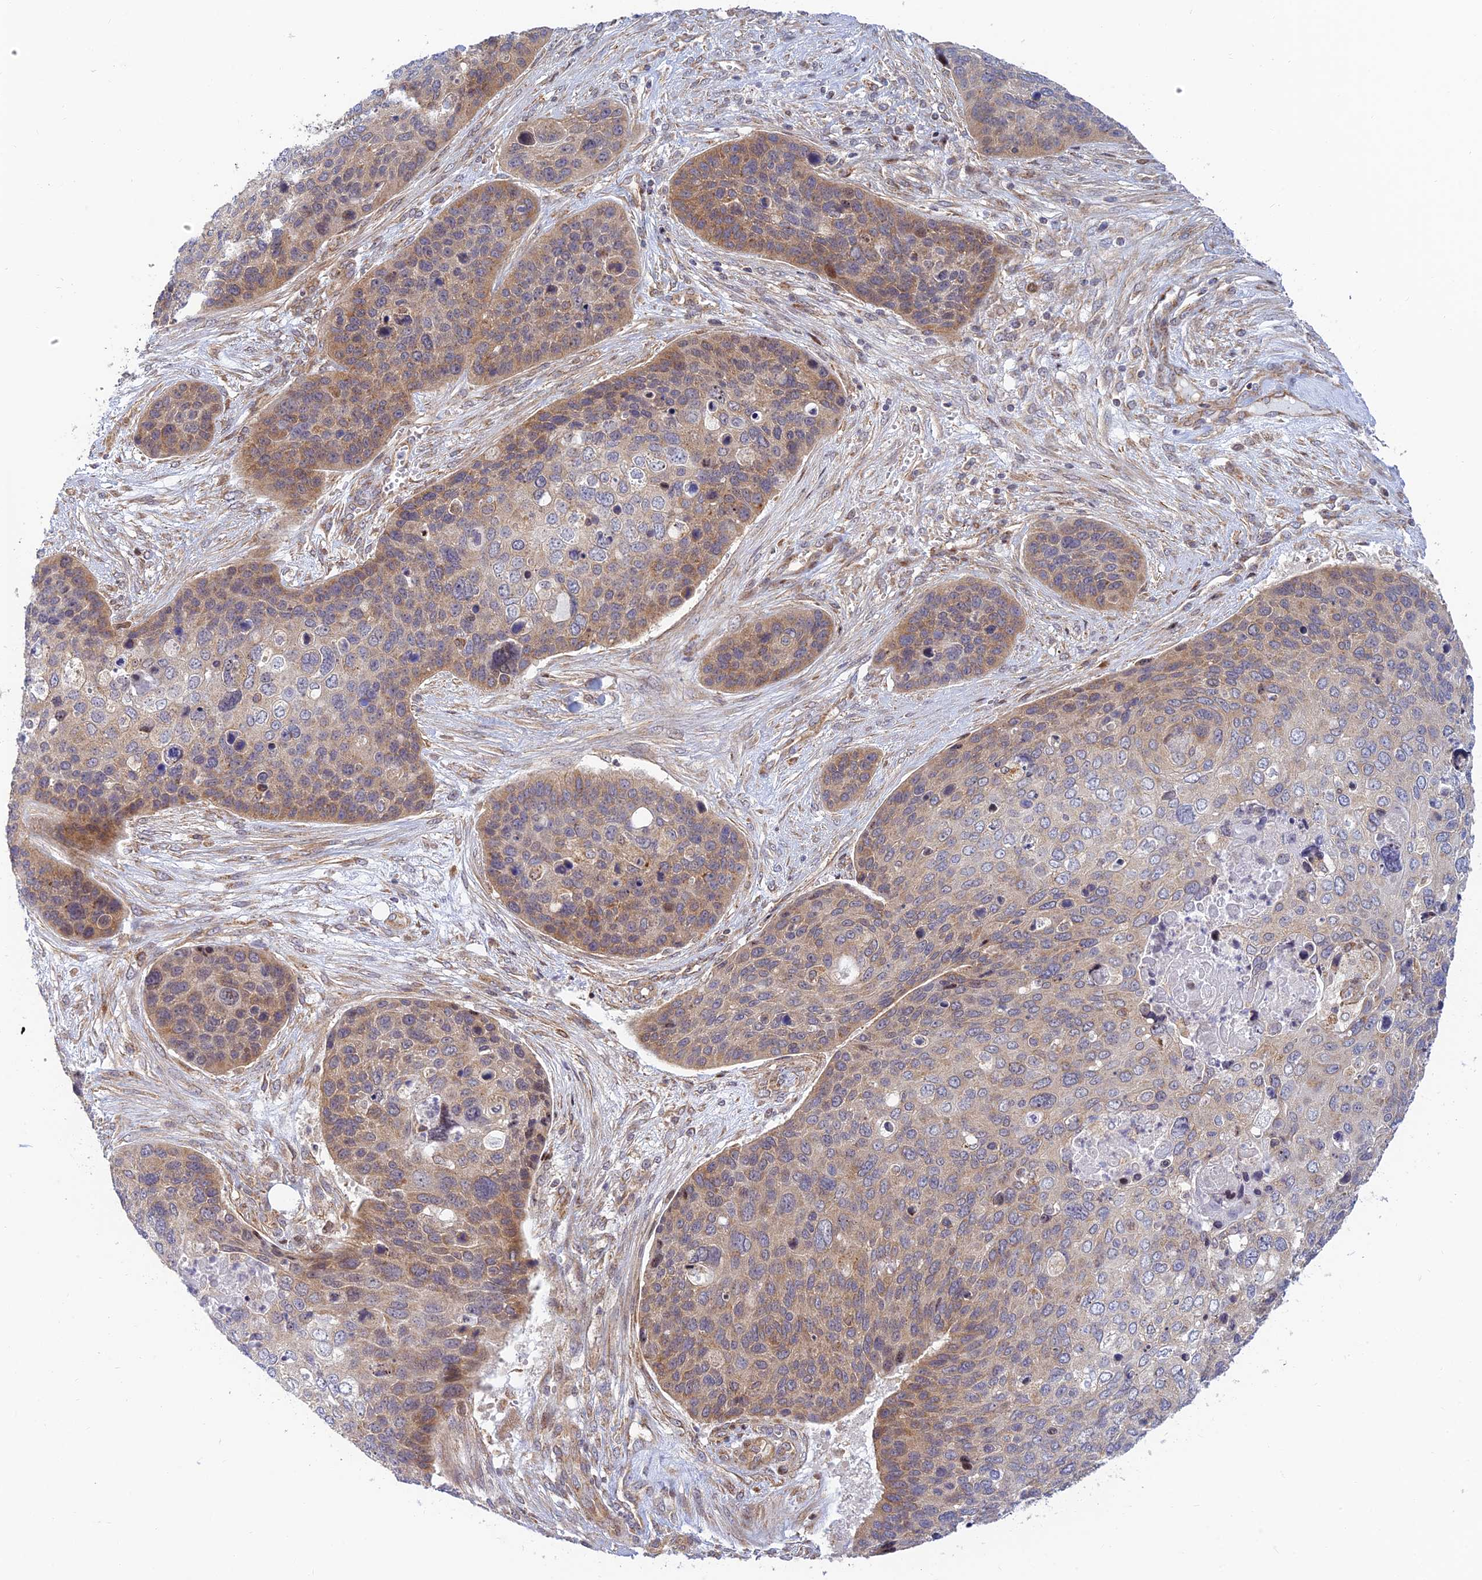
{"staining": {"intensity": "moderate", "quantity": ">75%", "location": "cytoplasmic/membranous"}, "tissue": "skin cancer", "cell_type": "Tumor cells", "image_type": "cancer", "snomed": [{"axis": "morphology", "description": "Basal cell carcinoma"}, {"axis": "topography", "description": "Skin"}], "caption": "Brown immunohistochemical staining in human skin cancer (basal cell carcinoma) exhibits moderate cytoplasmic/membranous staining in about >75% of tumor cells. (DAB IHC, brown staining for protein, blue staining for nuclei).", "gene": "HOOK2", "patient": {"sex": "female", "age": 74}}